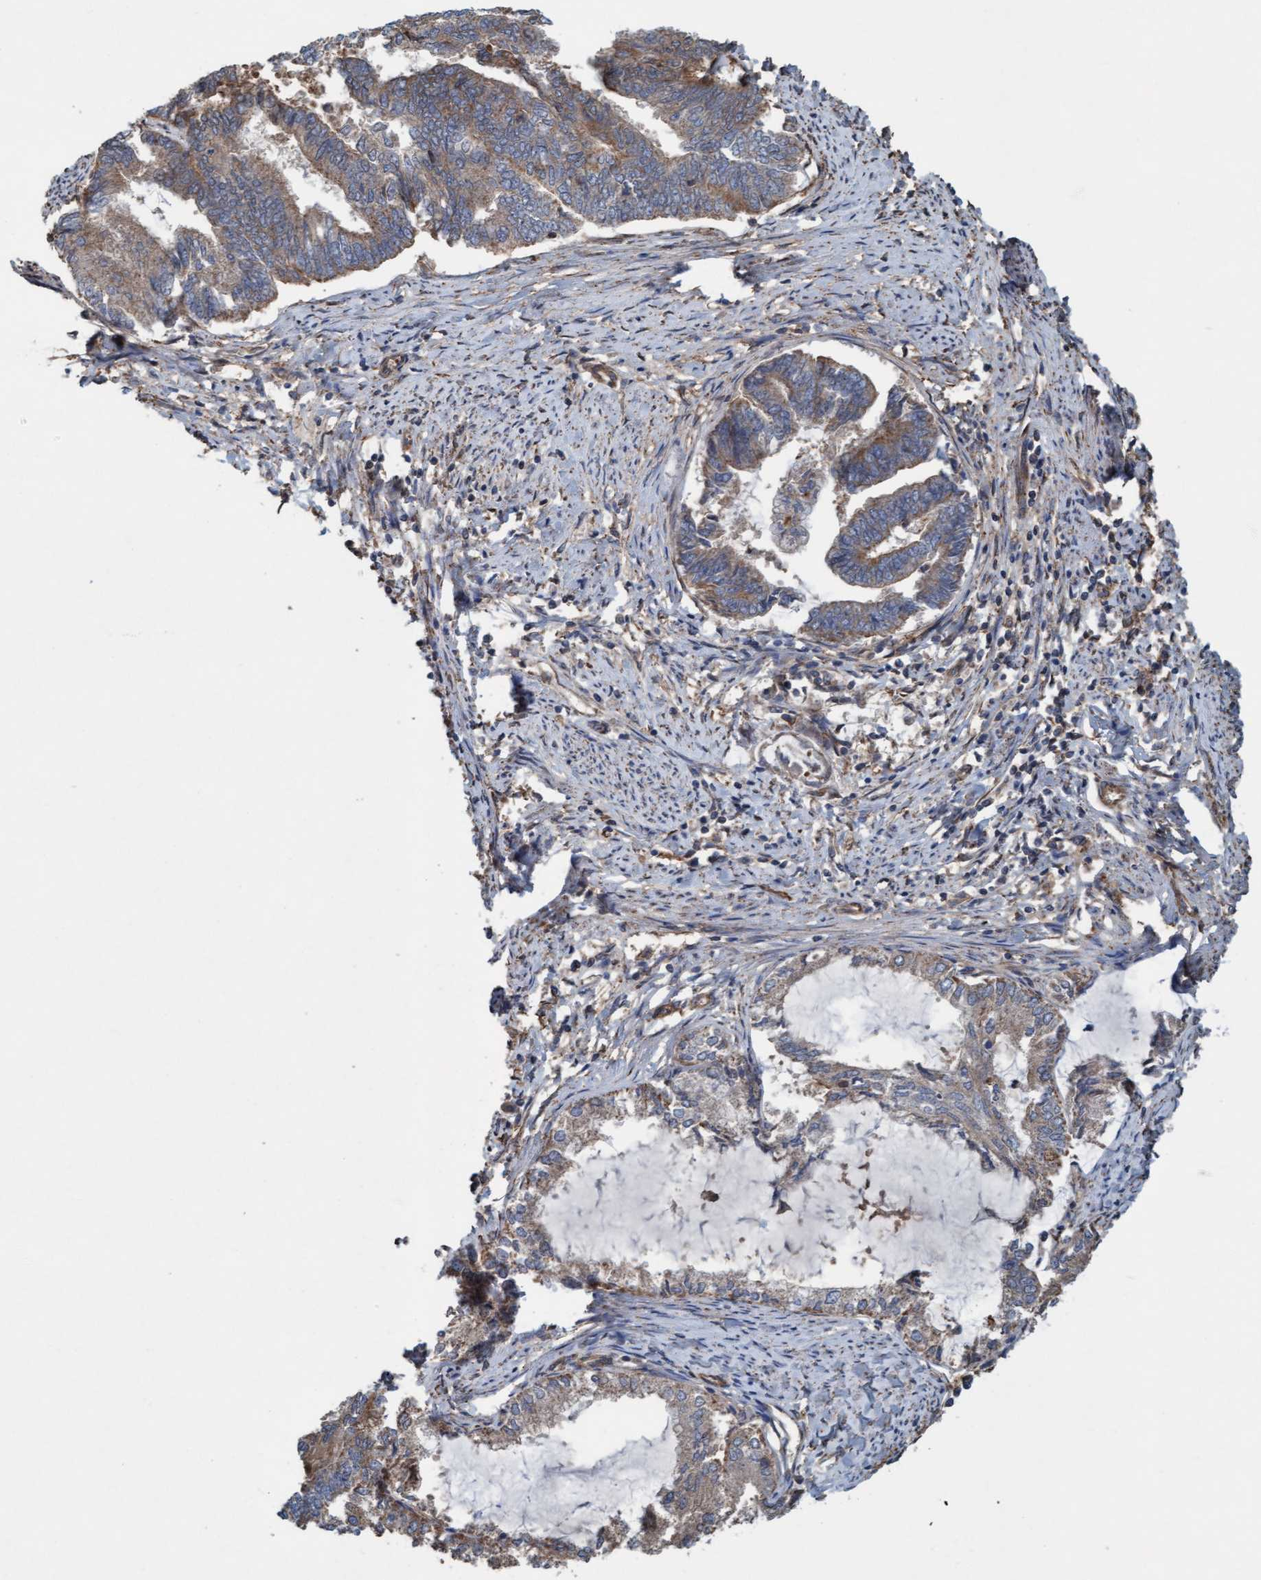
{"staining": {"intensity": "weak", "quantity": ">75%", "location": "cytoplasmic/membranous"}, "tissue": "endometrial cancer", "cell_type": "Tumor cells", "image_type": "cancer", "snomed": [{"axis": "morphology", "description": "Adenocarcinoma, NOS"}, {"axis": "topography", "description": "Endometrium"}], "caption": "Endometrial adenocarcinoma was stained to show a protein in brown. There is low levels of weak cytoplasmic/membranous positivity in about >75% of tumor cells.", "gene": "ERAL1", "patient": {"sex": "female", "age": 86}}